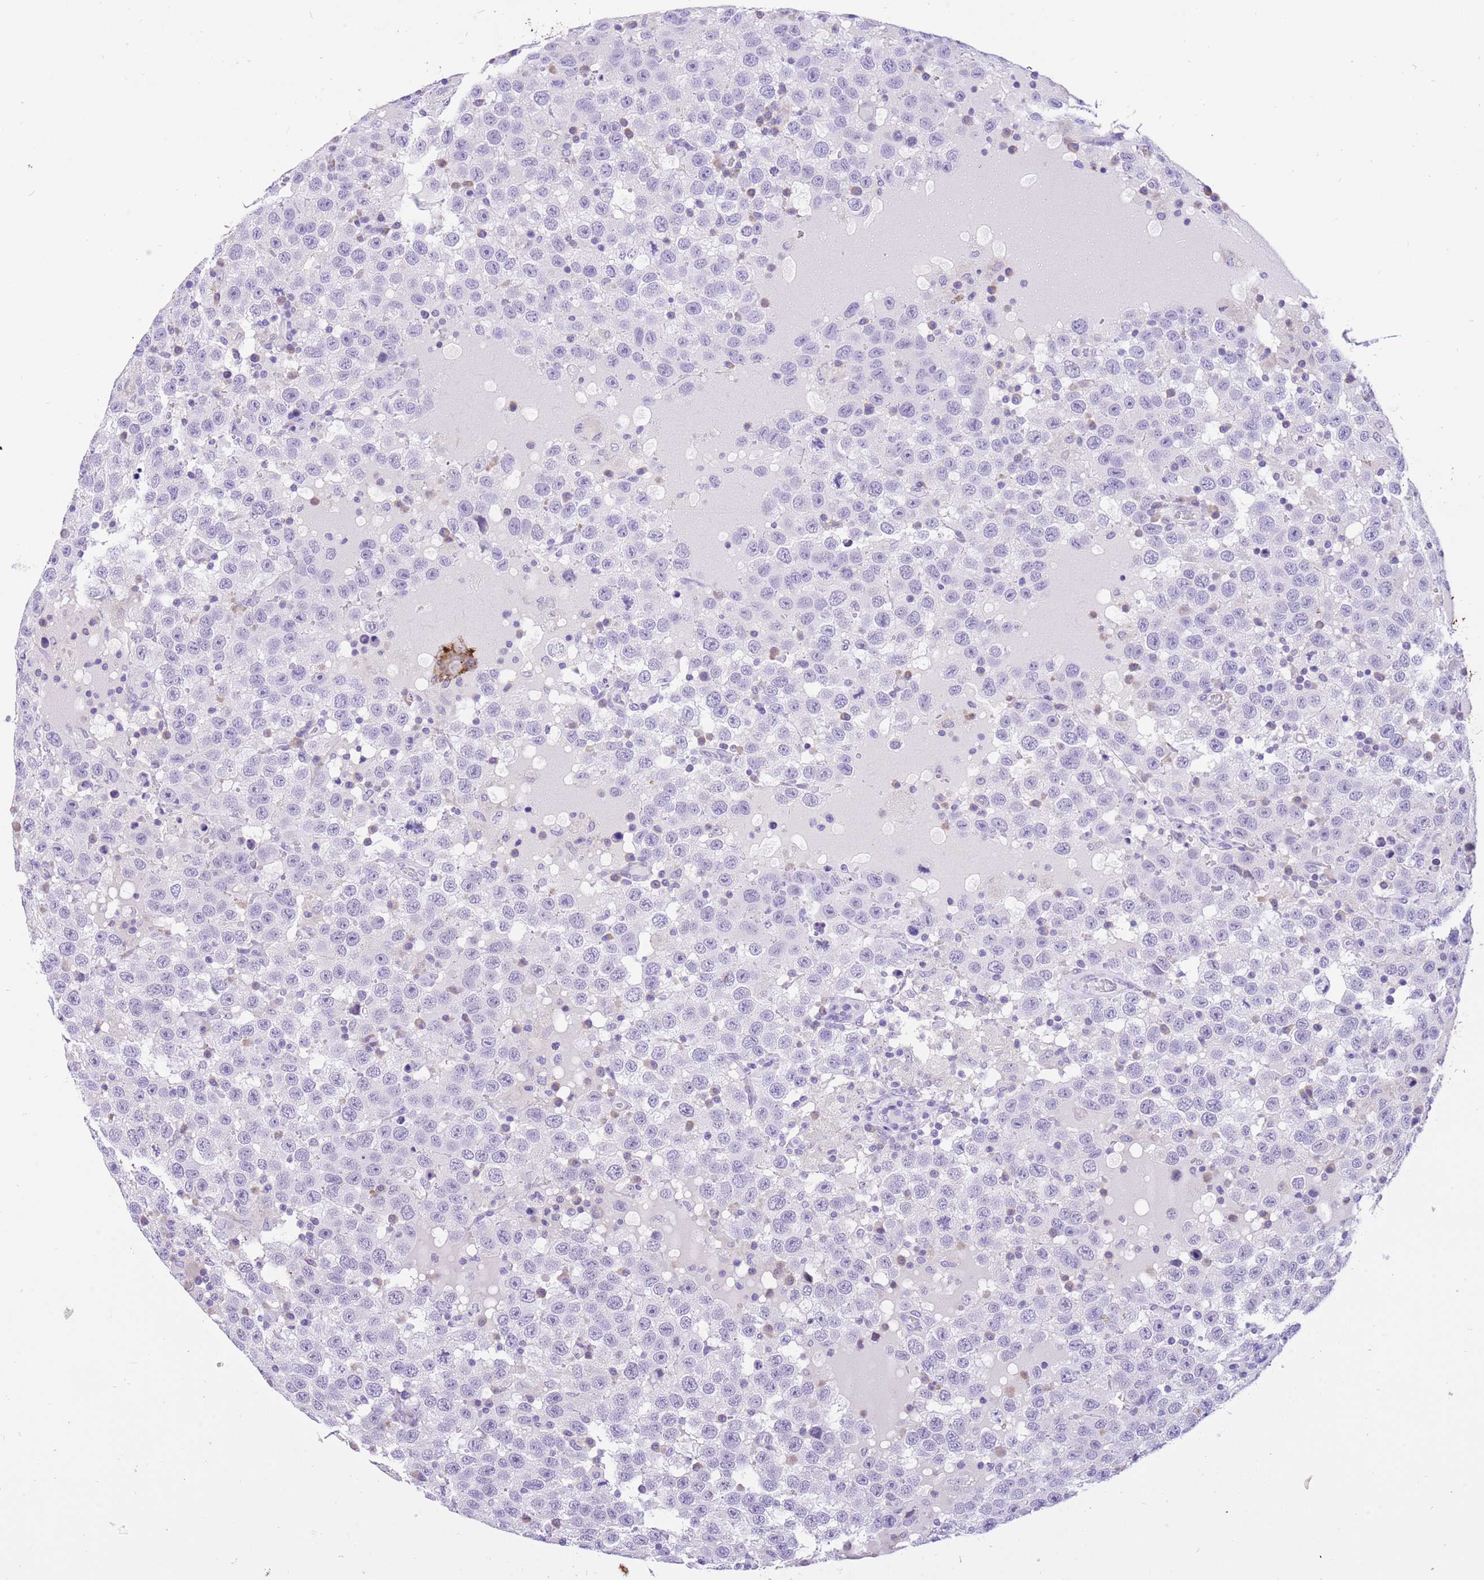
{"staining": {"intensity": "negative", "quantity": "none", "location": "none"}, "tissue": "testis cancer", "cell_type": "Tumor cells", "image_type": "cancer", "snomed": [{"axis": "morphology", "description": "Seminoma, NOS"}, {"axis": "topography", "description": "Testis"}], "caption": "Image shows no protein expression in tumor cells of testis cancer (seminoma) tissue.", "gene": "R3HDM4", "patient": {"sex": "male", "age": 41}}